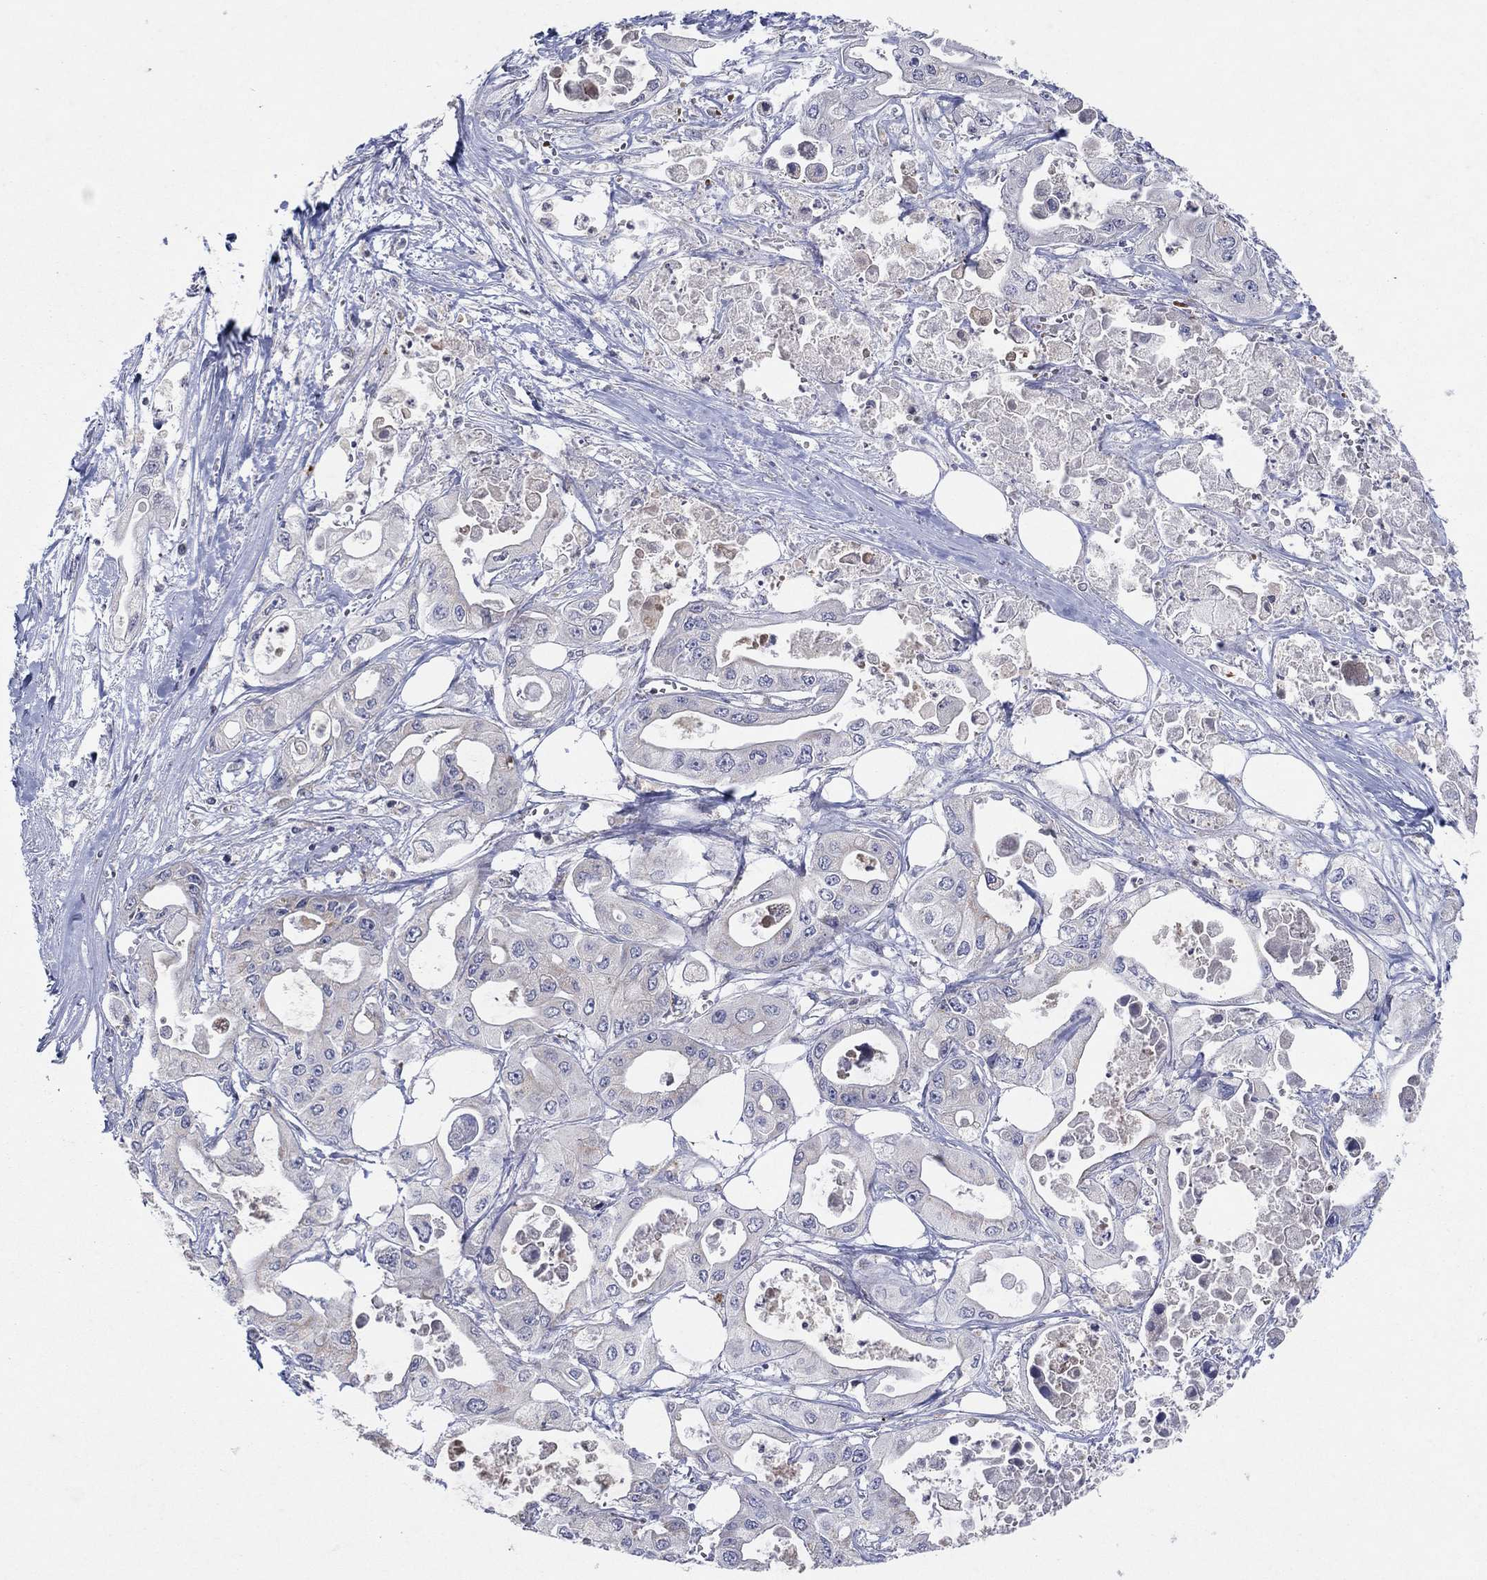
{"staining": {"intensity": "negative", "quantity": "none", "location": "none"}, "tissue": "pancreatic cancer", "cell_type": "Tumor cells", "image_type": "cancer", "snomed": [{"axis": "morphology", "description": "Adenocarcinoma, NOS"}, {"axis": "topography", "description": "Pancreas"}], "caption": "An immunohistochemistry micrograph of adenocarcinoma (pancreatic) is shown. There is no staining in tumor cells of adenocarcinoma (pancreatic).", "gene": "C9orf85", "patient": {"sex": "male", "age": 70}}